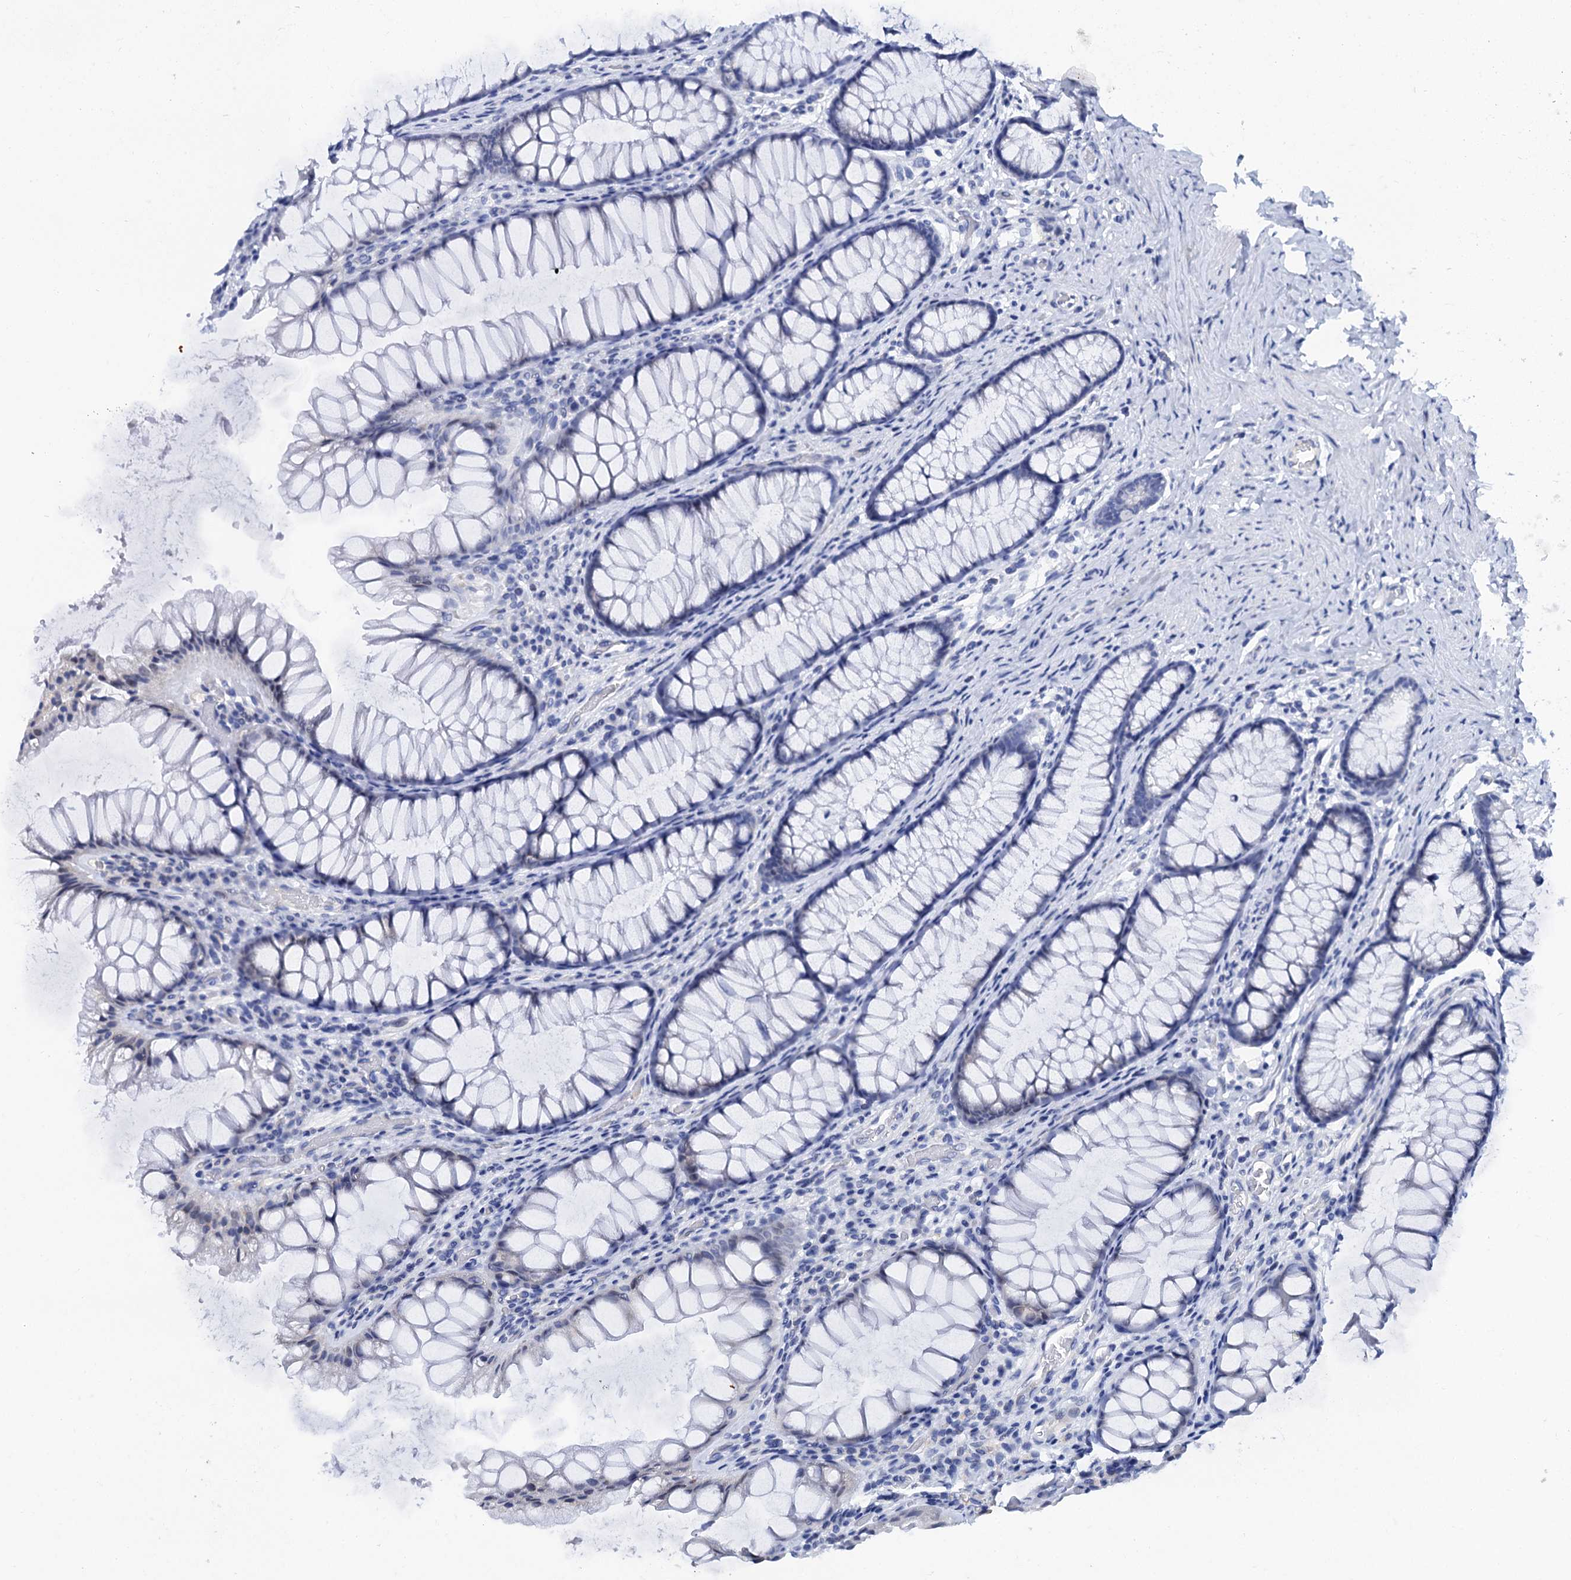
{"staining": {"intensity": "negative", "quantity": "none", "location": "none"}, "tissue": "colon", "cell_type": "Endothelial cells", "image_type": "normal", "snomed": [{"axis": "morphology", "description": "Normal tissue, NOS"}, {"axis": "topography", "description": "Colon"}], "caption": "Human colon stained for a protein using immunohistochemistry (IHC) reveals no positivity in endothelial cells.", "gene": "LYPD3", "patient": {"sex": "female", "age": 62}}